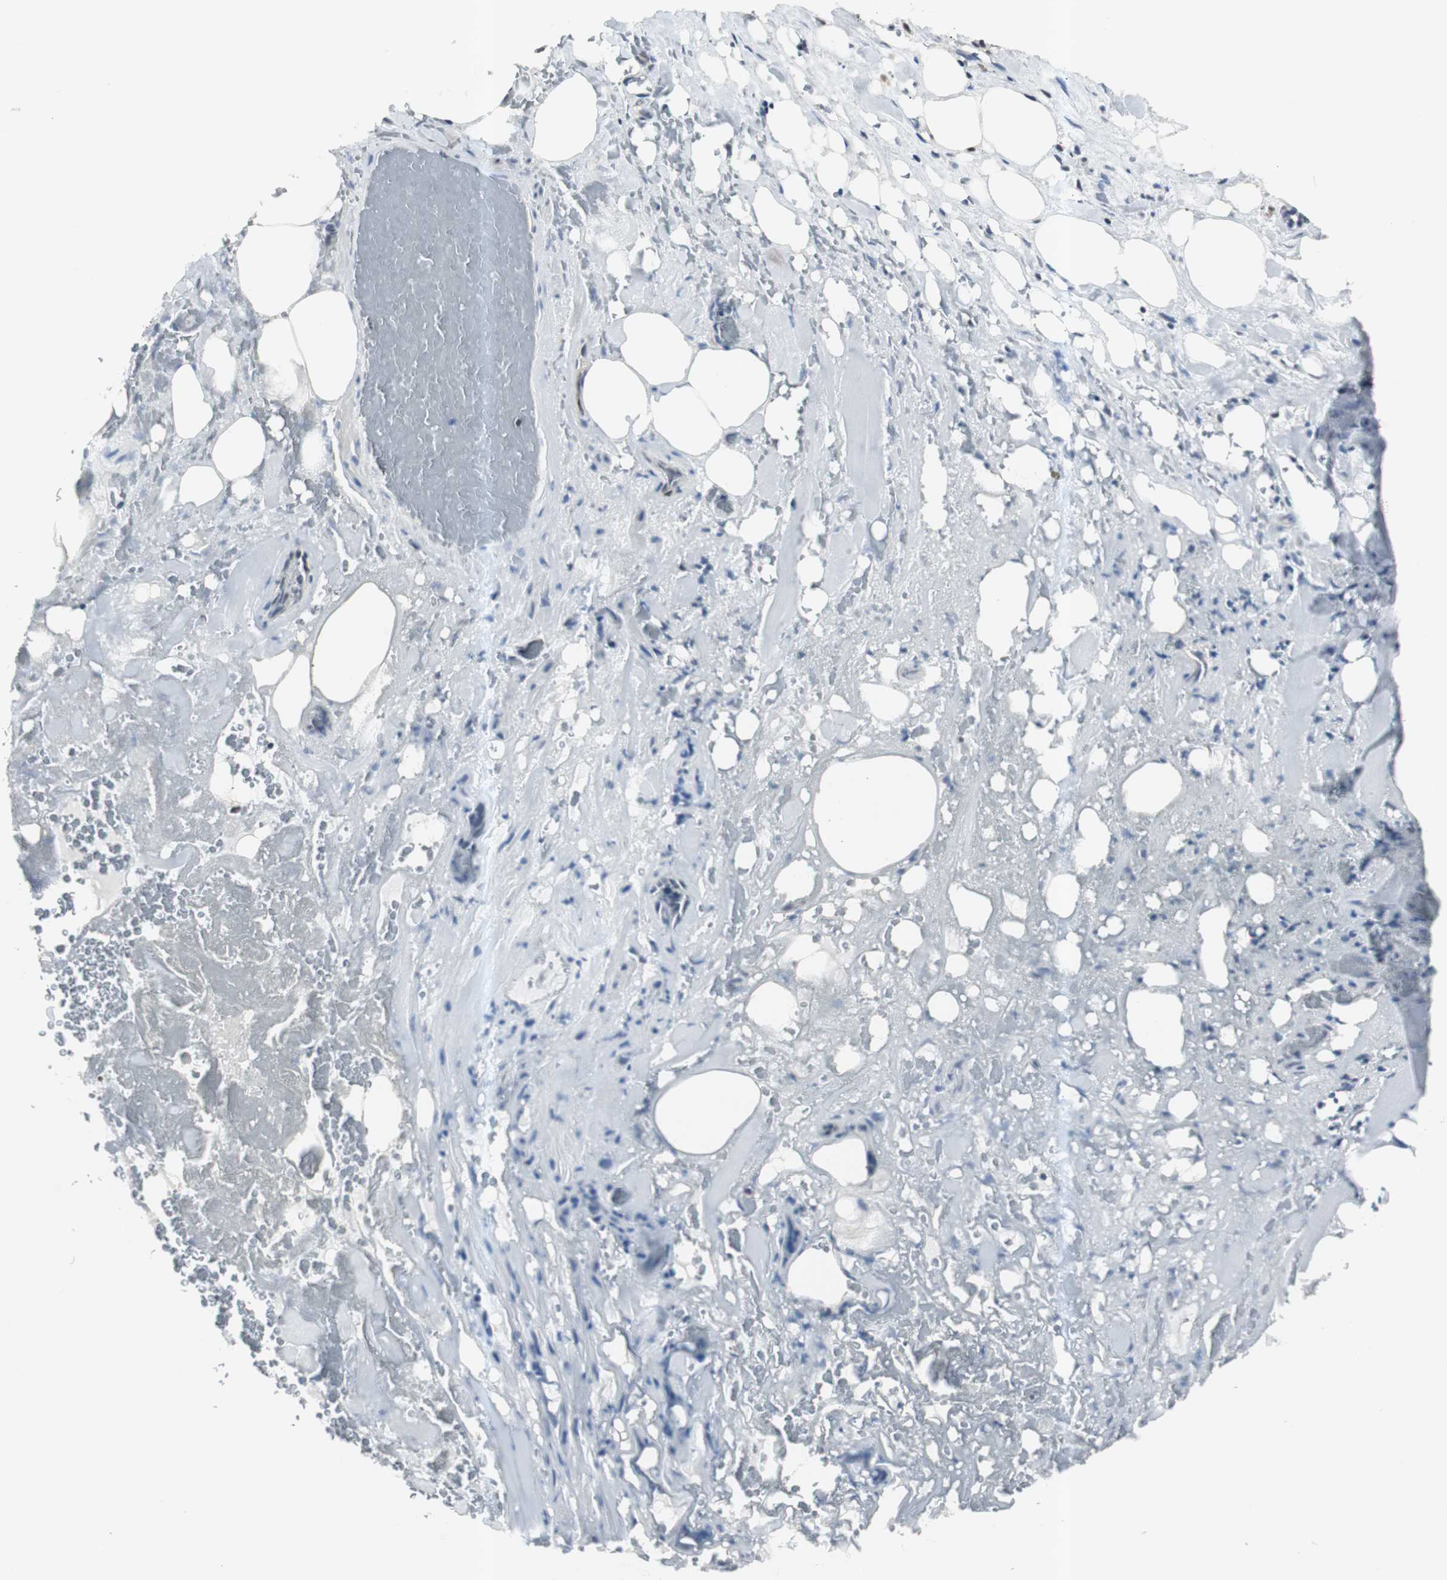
{"staining": {"intensity": "negative", "quantity": "none", "location": "none"}, "tissue": "liver cancer", "cell_type": "Tumor cells", "image_type": "cancer", "snomed": [{"axis": "morphology", "description": "Cholangiocarcinoma"}, {"axis": "topography", "description": "Liver"}], "caption": "Tumor cells show no significant expression in liver cancer (cholangiocarcinoma).", "gene": "SMAD1", "patient": {"sex": "female", "age": 68}}